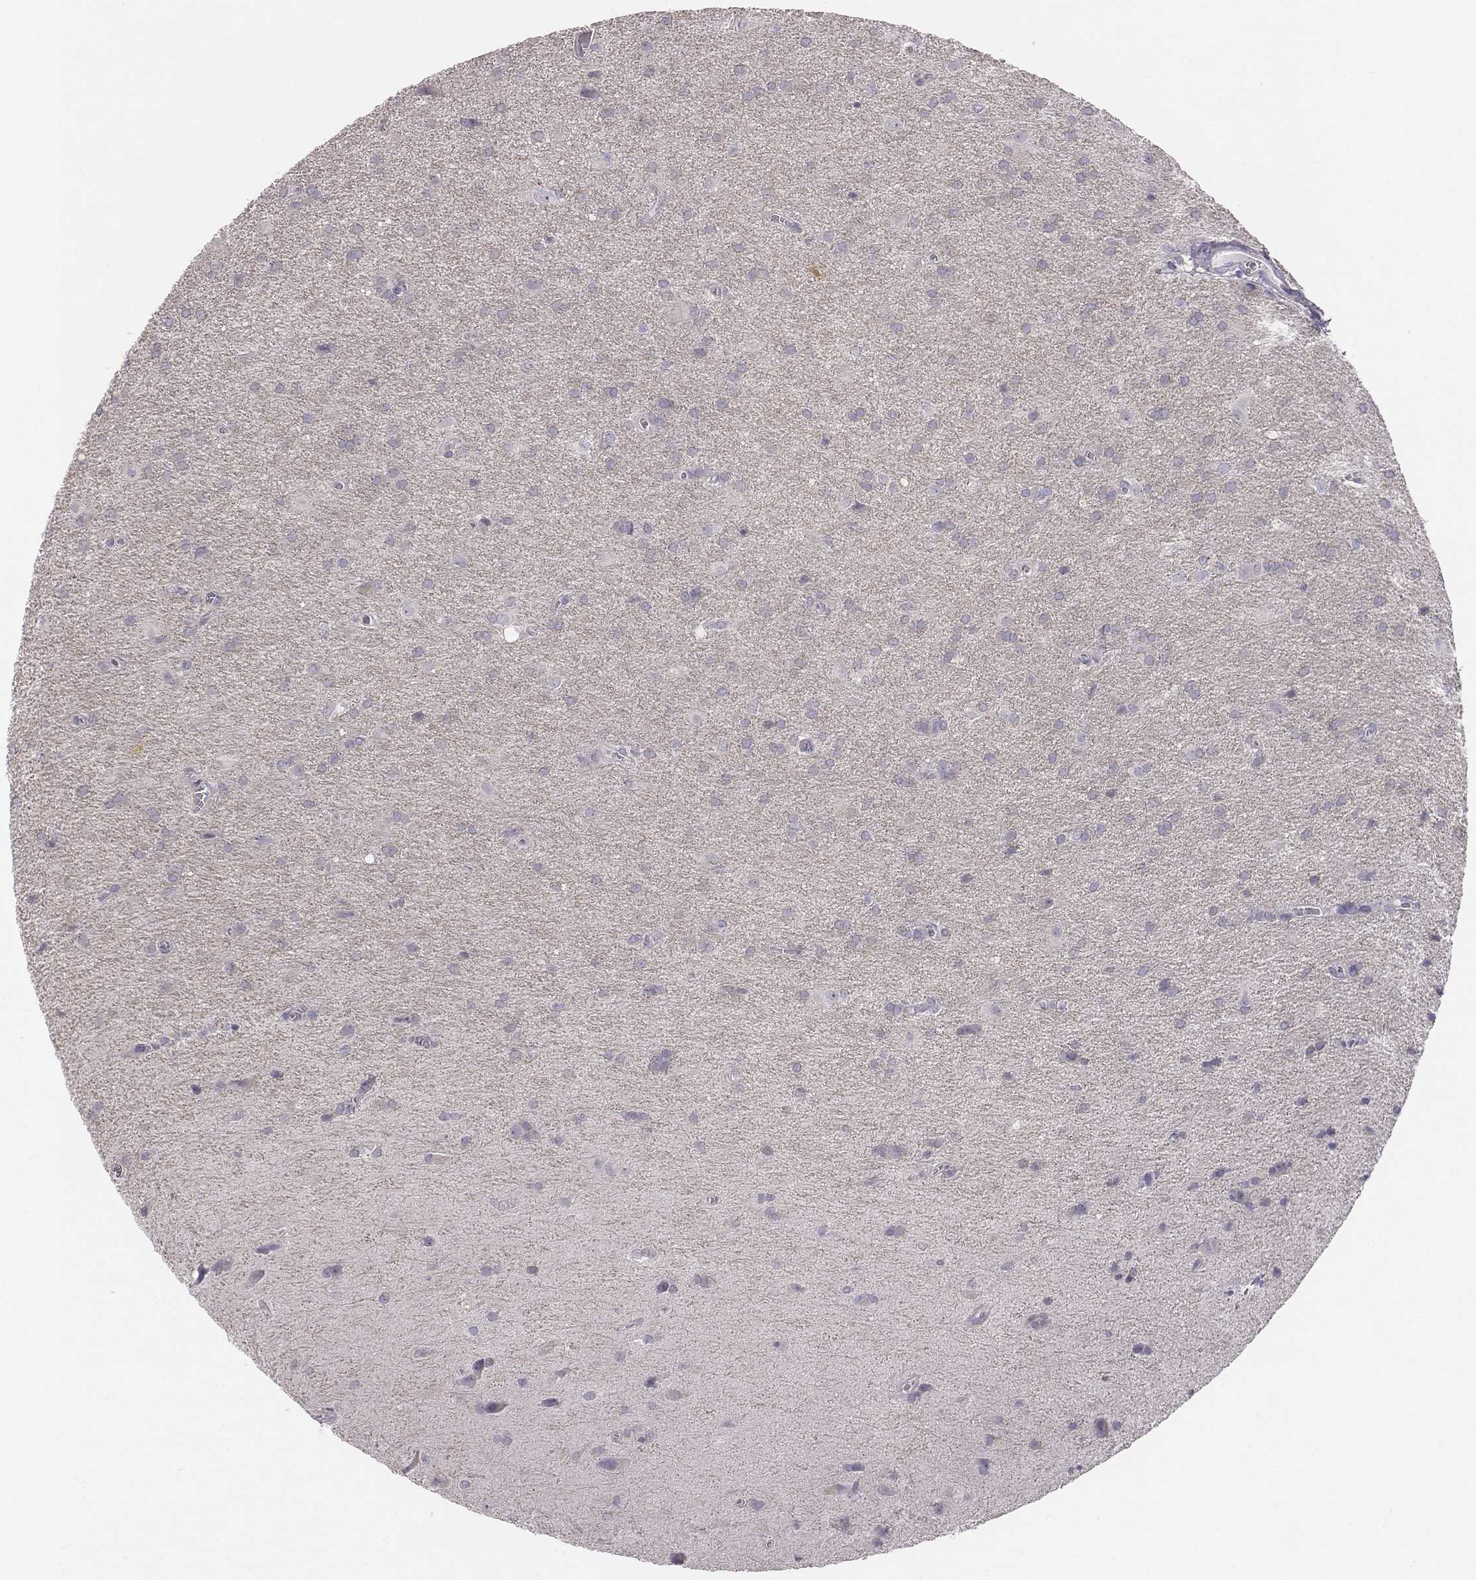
{"staining": {"intensity": "negative", "quantity": "none", "location": "none"}, "tissue": "glioma", "cell_type": "Tumor cells", "image_type": "cancer", "snomed": [{"axis": "morphology", "description": "Glioma, malignant, Low grade"}, {"axis": "topography", "description": "Brain"}], "caption": "Glioma stained for a protein using IHC shows no staining tumor cells.", "gene": "PBK", "patient": {"sex": "male", "age": 58}}